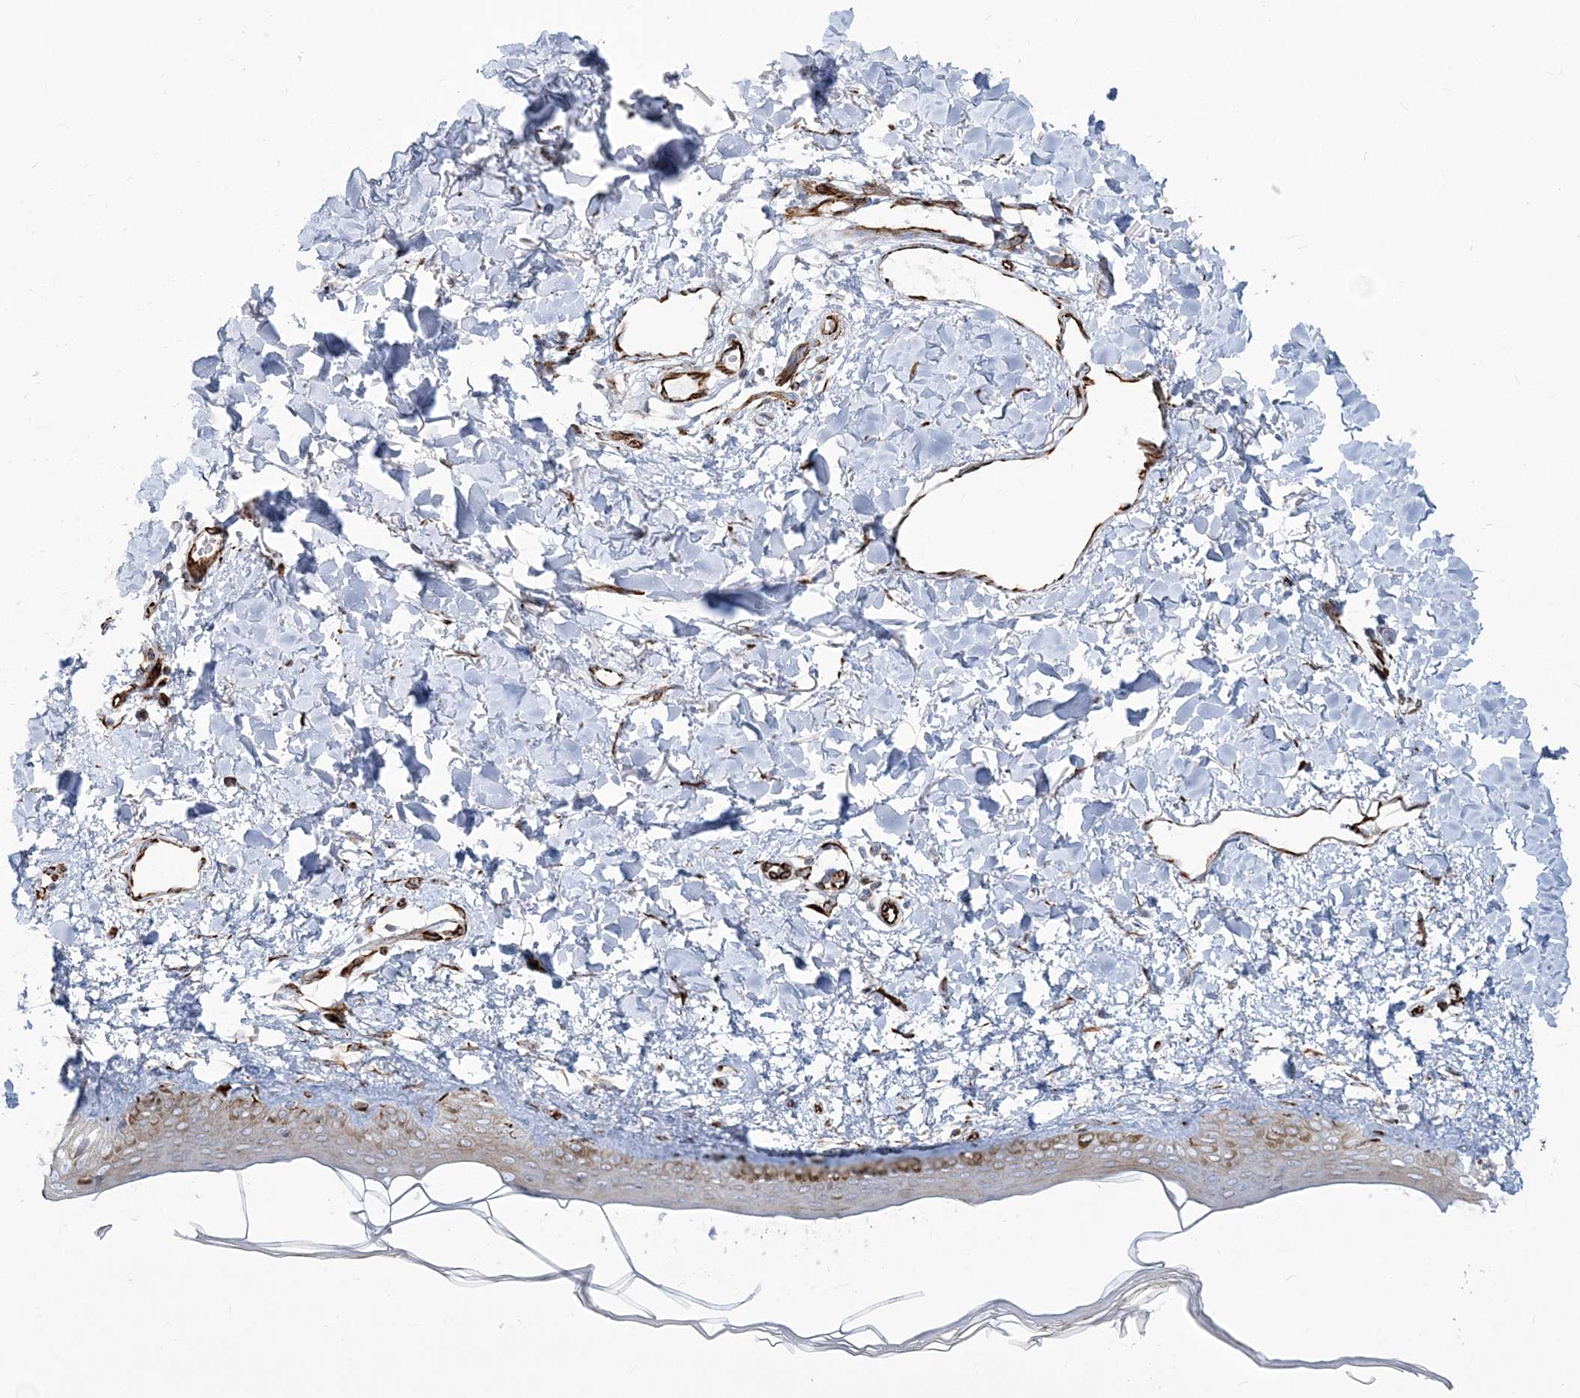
{"staining": {"intensity": "strong", "quantity": ">75%", "location": "cytoplasmic/membranous"}, "tissue": "skin", "cell_type": "Fibroblasts", "image_type": "normal", "snomed": [{"axis": "morphology", "description": "Normal tissue, NOS"}, {"axis": "topography", "description": "Skin"}], "caption": "IHC image of normal skin stained for a protein (brown), which displays high levels of strong cytoplasmic/membranous expression in about >75% of fibroblasts.", "gene": "PPIL6", "patient": {"sex": "female", "age": 58}}